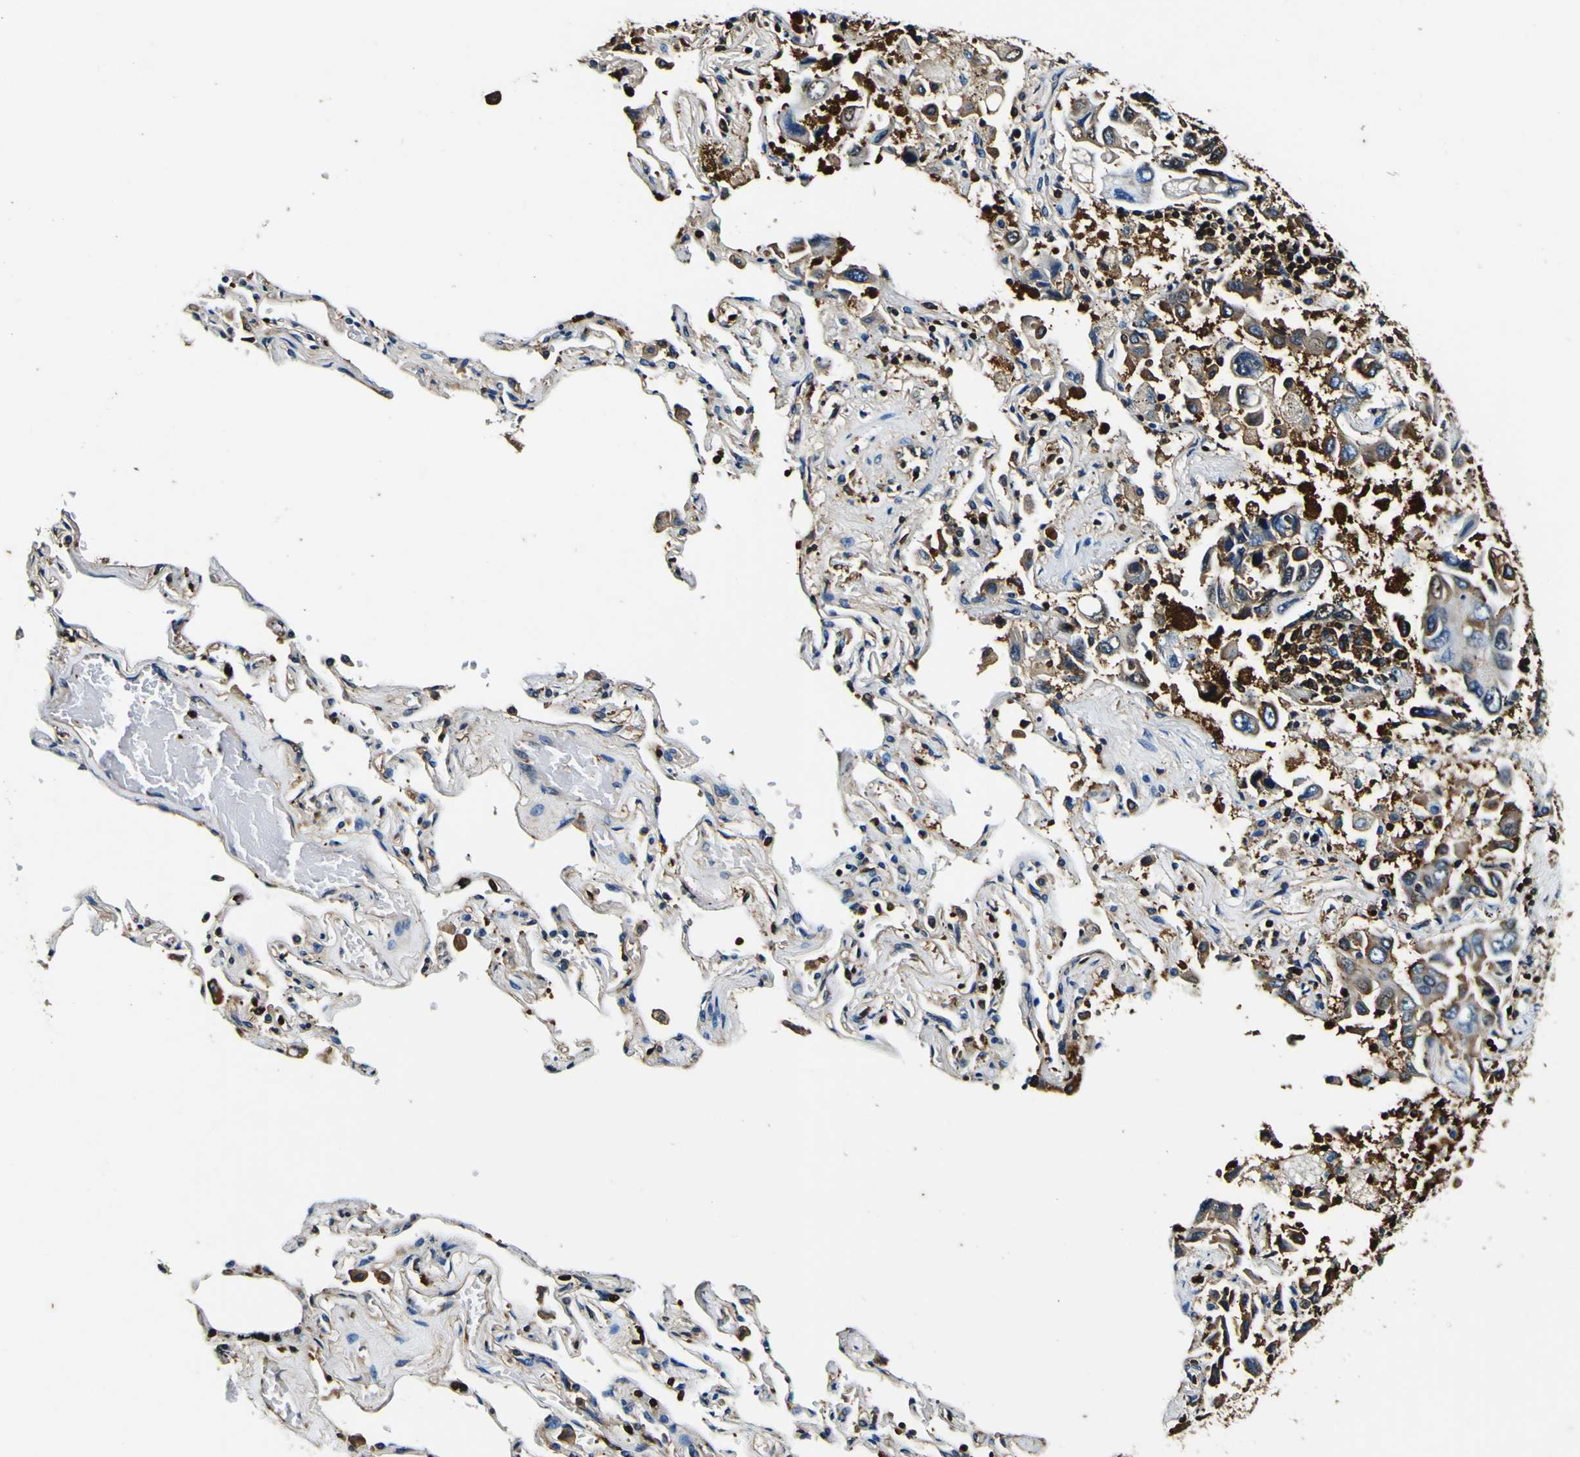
{"staining": {"intensity": "moderate", "quantity": "25%-75%", "location": "cytoplasmic/membranous"}, "tissue": "lung cancer", "cell_type": "Tumor cells", "image_type": "cancer", "snomed": [{"axis": "morphology", "description": "Adenocarcinoma, NOS"}, {"axis": "topography", "description": "Lung"}], "caption": "The micrograph exhibits immunohistochemical staining of lung adenocarcinoma. There is moderate cytoplasmic/membranous staining is present in approximately 25%-75% of tumor cells. (DAB (3,3'-diaminobenzidine) IHC with brightfield microscopy, high magnification).", "gene": "RHOT2", "patient": {"sex": "male", "age": 64}}